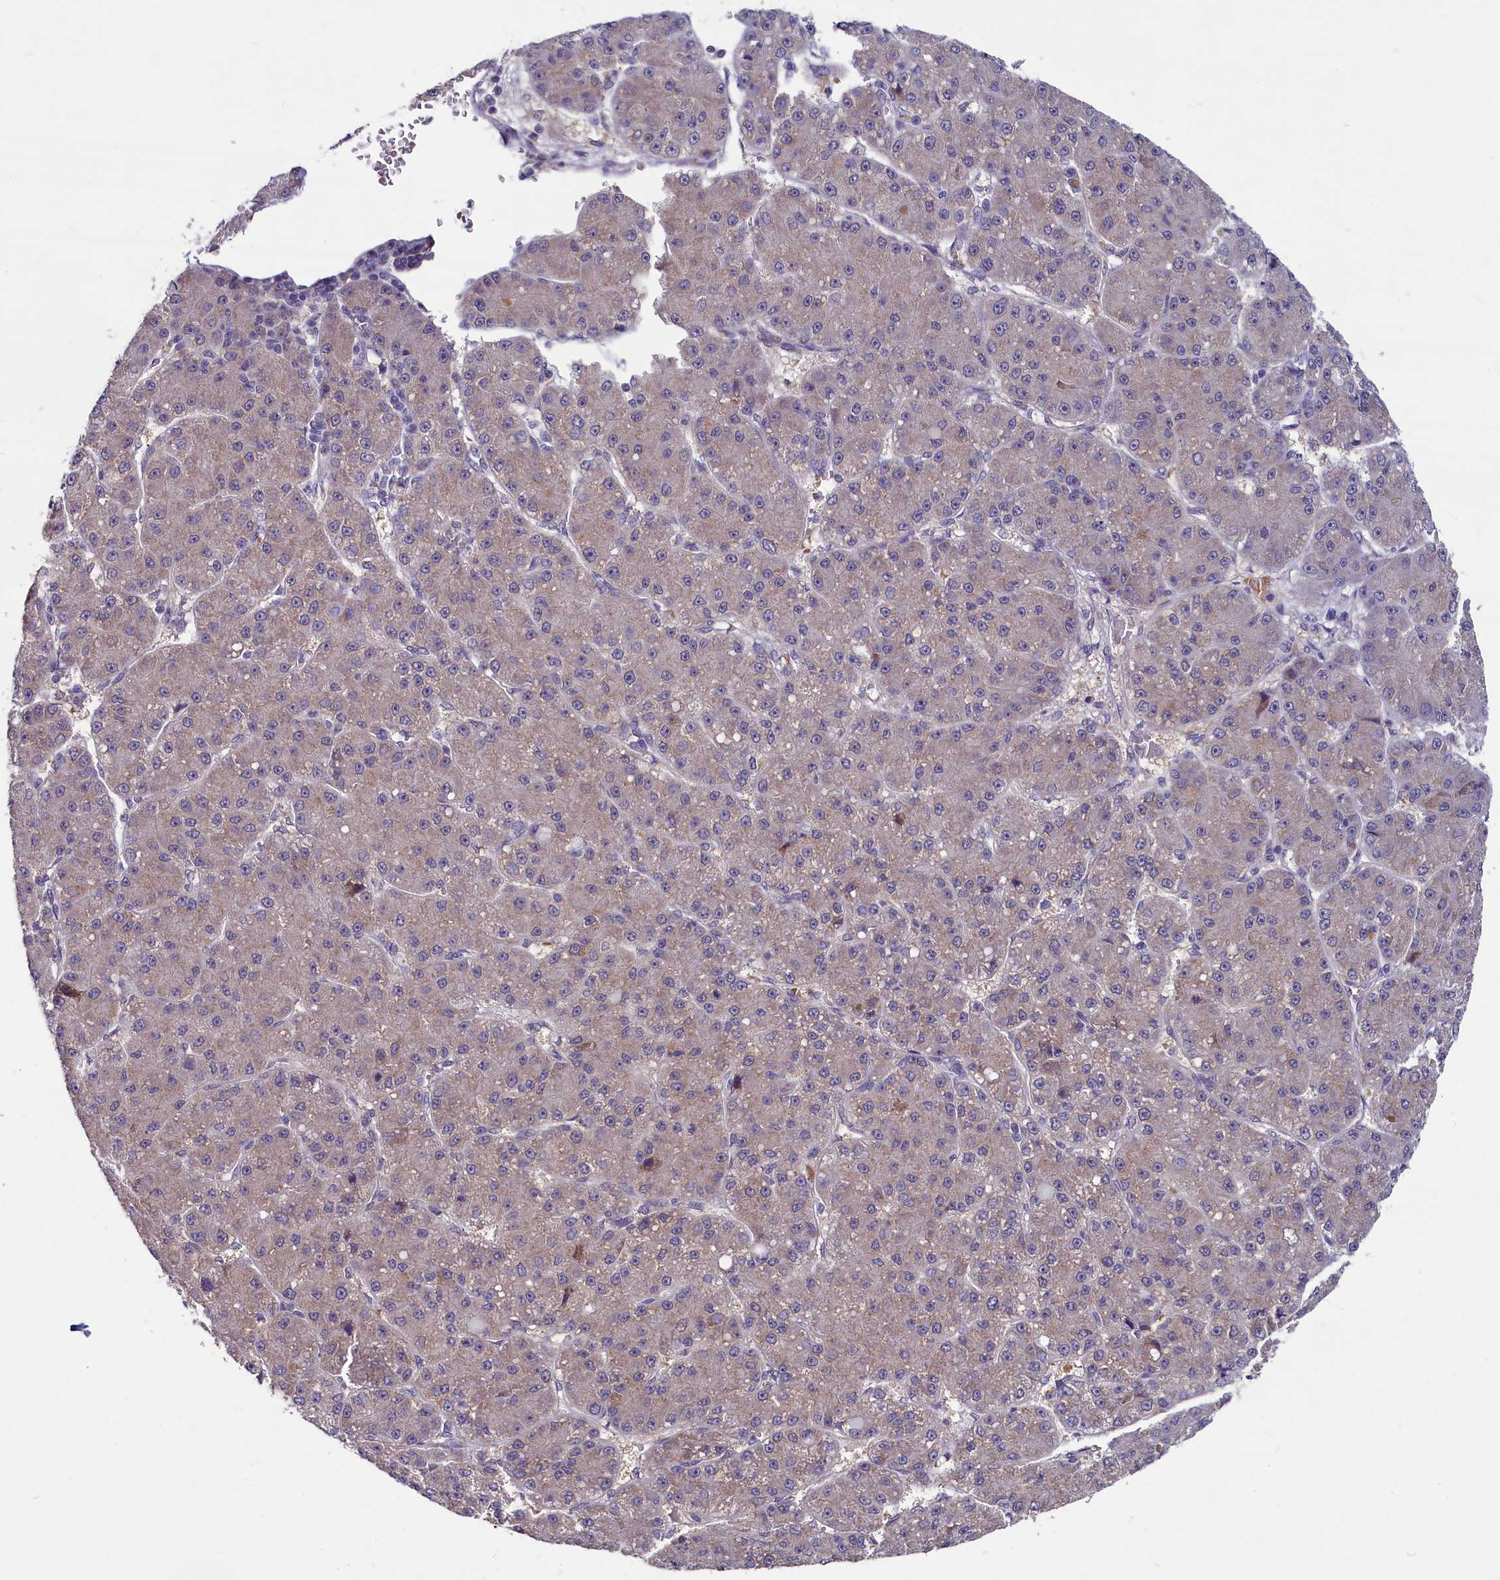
{"staining": {"intensity": "weak", "quantity": ">75%", "location": "cytoplasmic/membranous"}, "tissue": "liver cancer", "cell_type": "Tumor cells", "image_type": "cancer", "snomed": [{"axis": "morphology", "description": "Carcinoma, Hepatocellular, NOS"}, {"axis": "topography", "description": "Liver"}], "caption": "This histopathology image reveals immunohistochemistry staining of human liver hepatocellular carcinoma, with low weak cytoplasmic/membranous expression in approximately >75% of tumor cells.", "gene": "SLC39A6", "patient": {"sex": "male", "age": 67}}